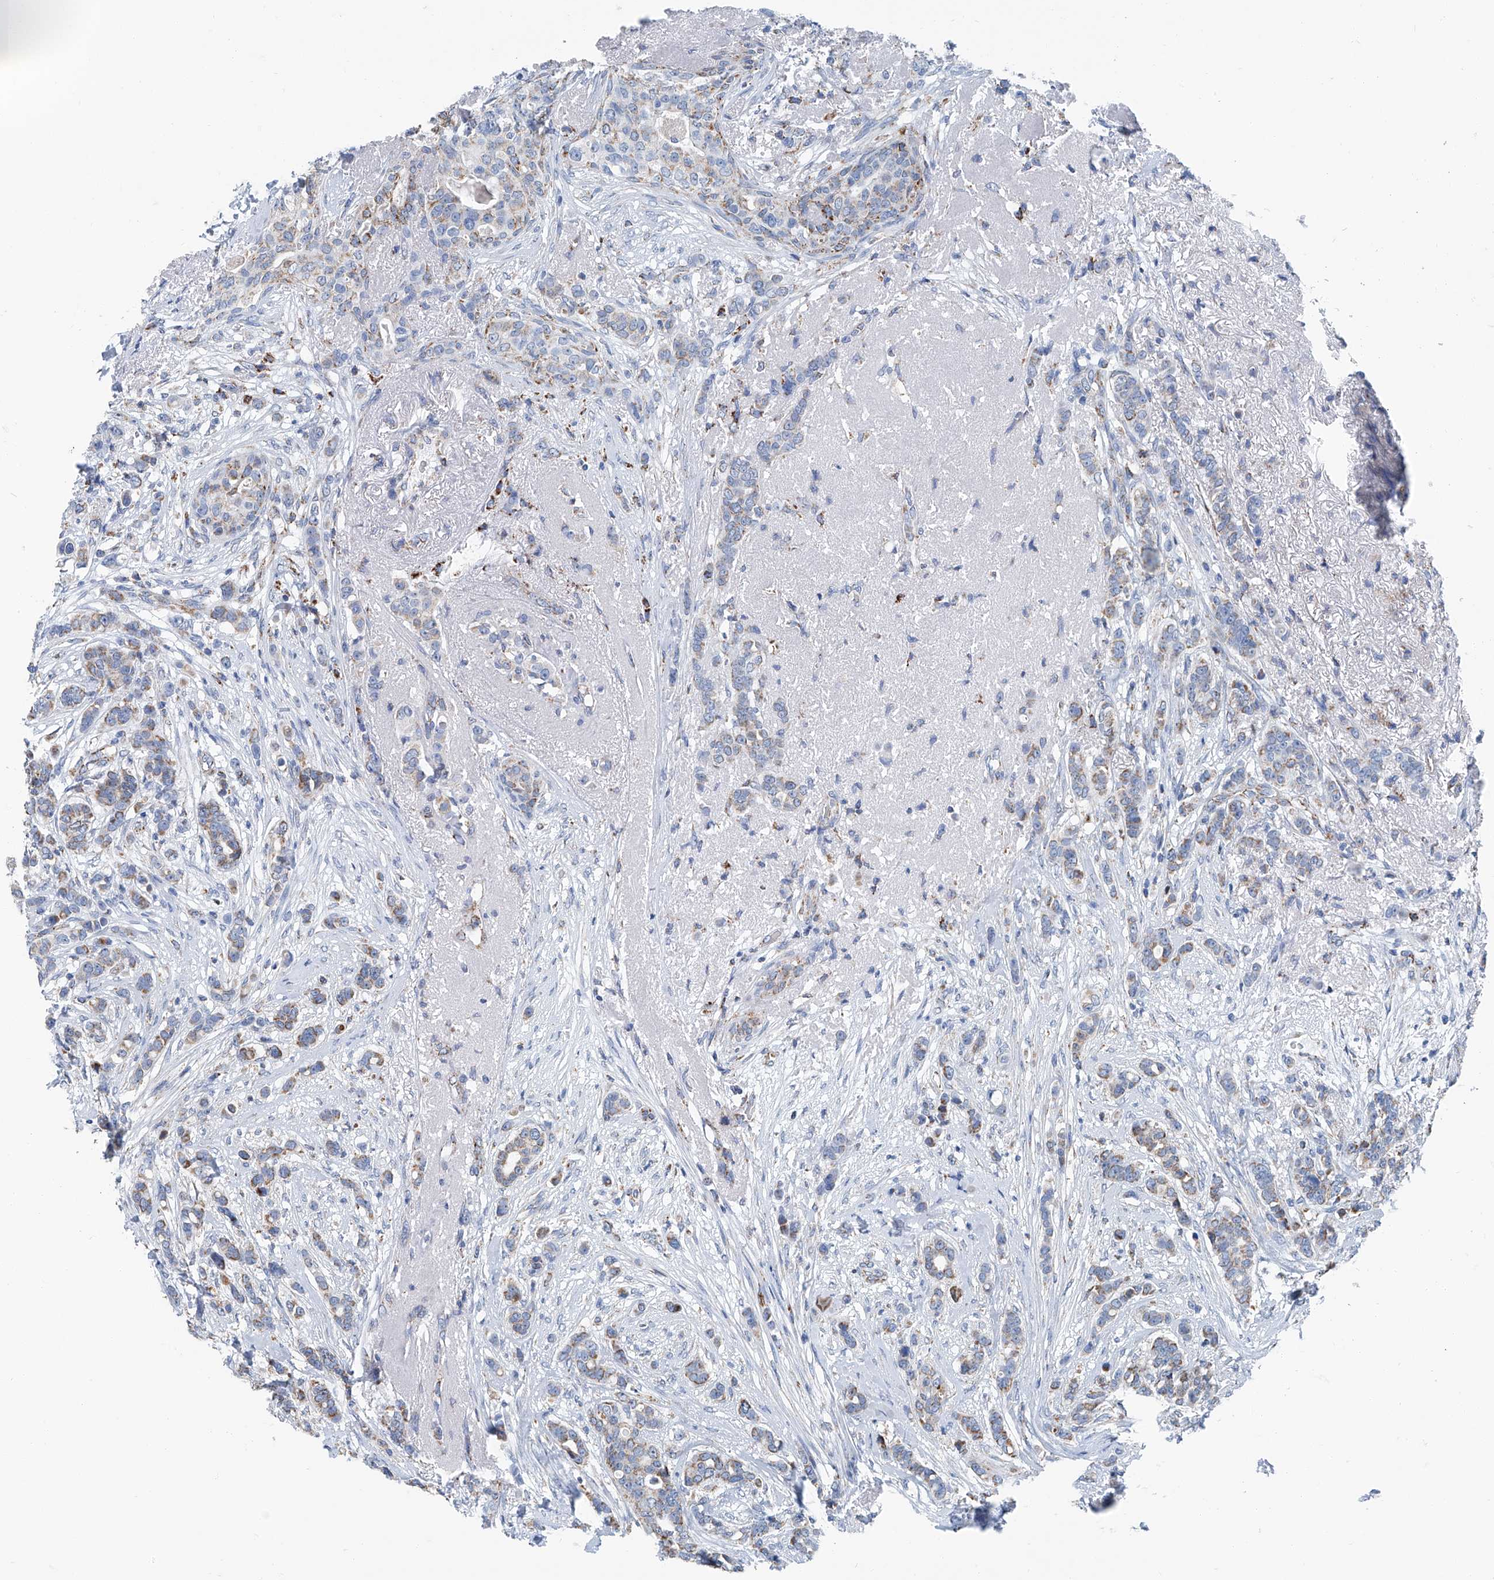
{"staining": {"intensity": "moderate", "quantity": "<25%", "location": "cytoplasmic/membranous"}, "tissue": "breast cancer", "cell_type": "Tumor cells", "image_type": "cancer", "snomed": [{"axis": "morphology", "description": "Lobular carcinoma"}, {"axis": "topography", "description": "Breast"}], "caption": "Brown immunohistochemical staining in human breast cancer reveals moderate cytoplasmic/membranous expression in about <25% of tumor cells.", "gene": "MT-ND1", "patient": {"sex": "female", "age": 51}}